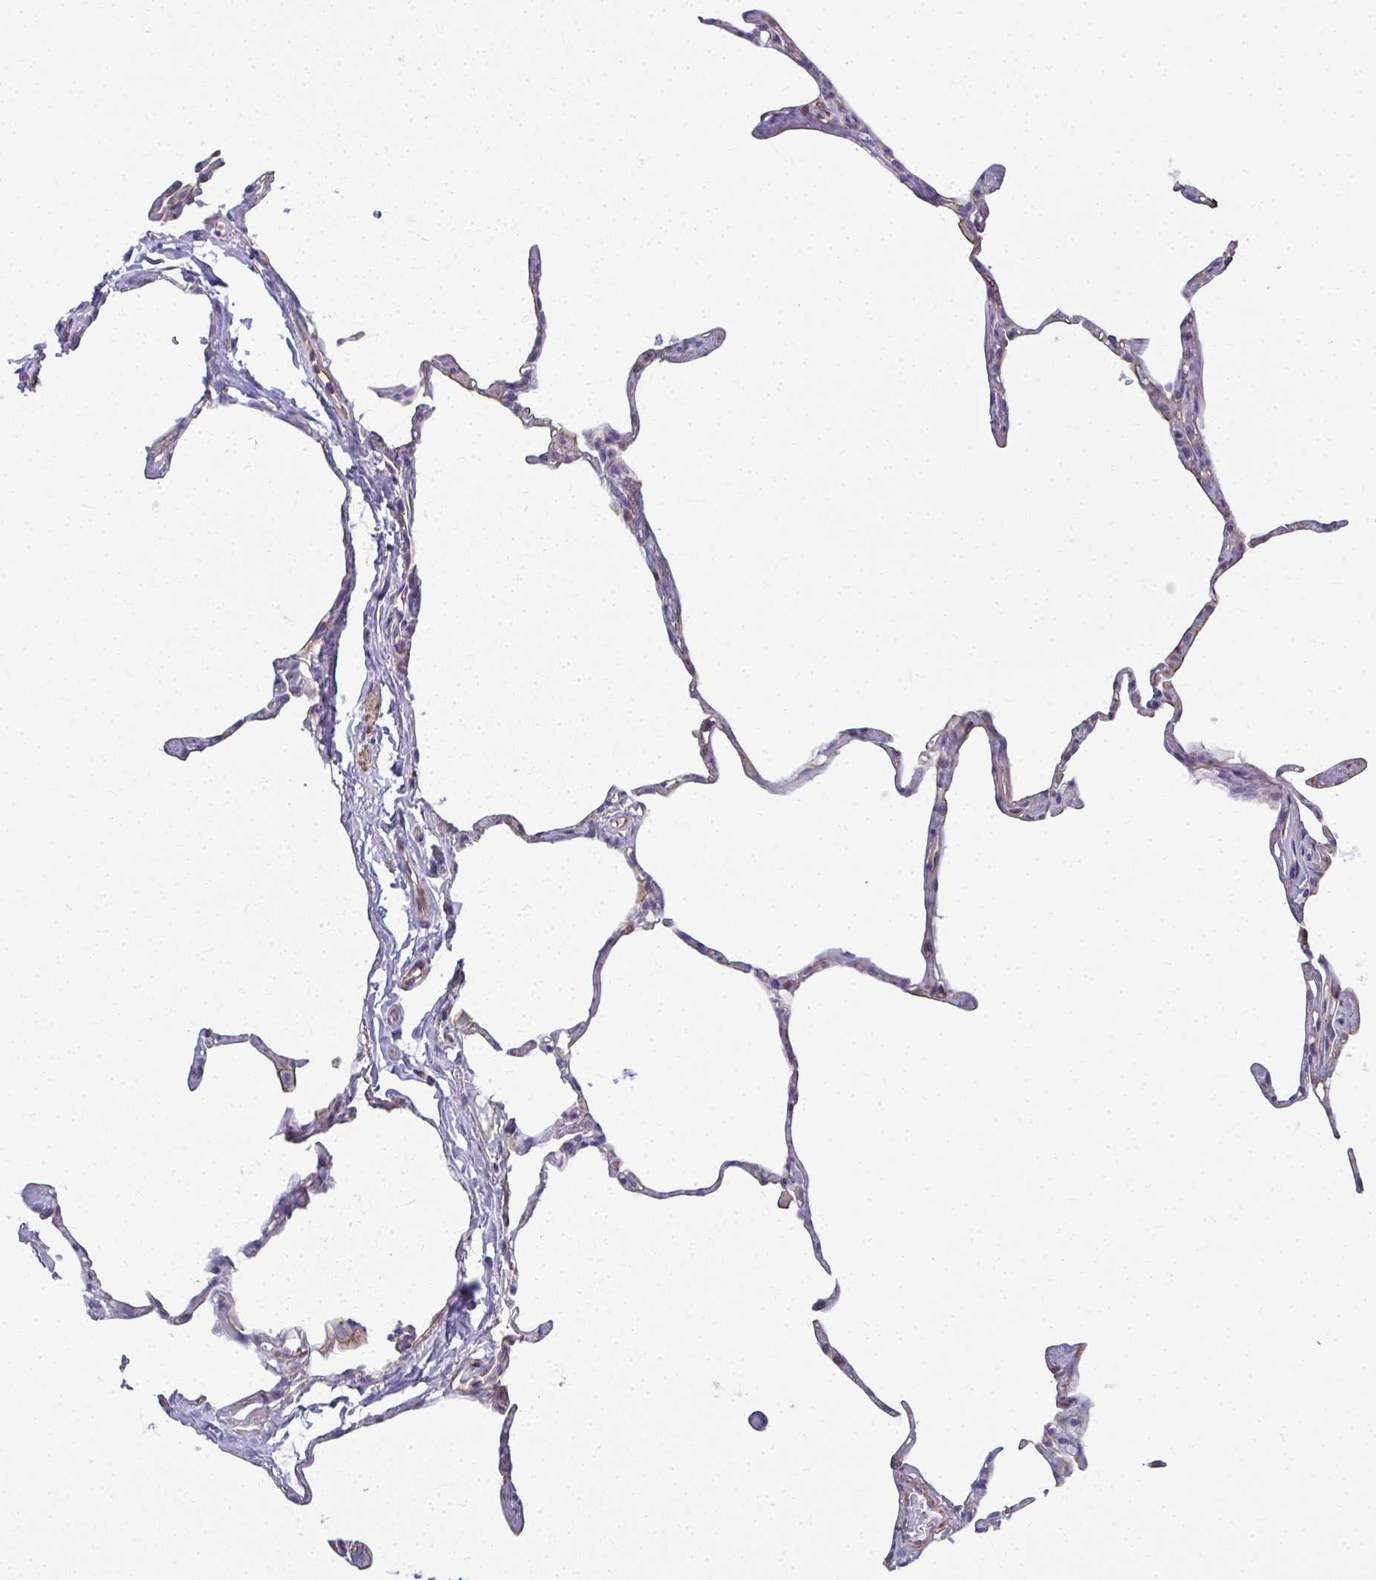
{"staining": {"intensity": "weak", "quantity": "25%-75%", "location": "cytoplasmic/membranous"}, "tissue": "lung", "cell_type": "Alveolar cells", "image_type": "normal", "snomed": [{"axis": "morphology", "description": "Normal tissue, NOS"}, {"axis": "topography", "description": "Lung"}], "caption": "Weak cytoplasmic/membranous staining is present in about 25%-75% of alveolar cells in benign lung.", "gene": "MYL1", "patient": {"sex": "male", "age": 65}}